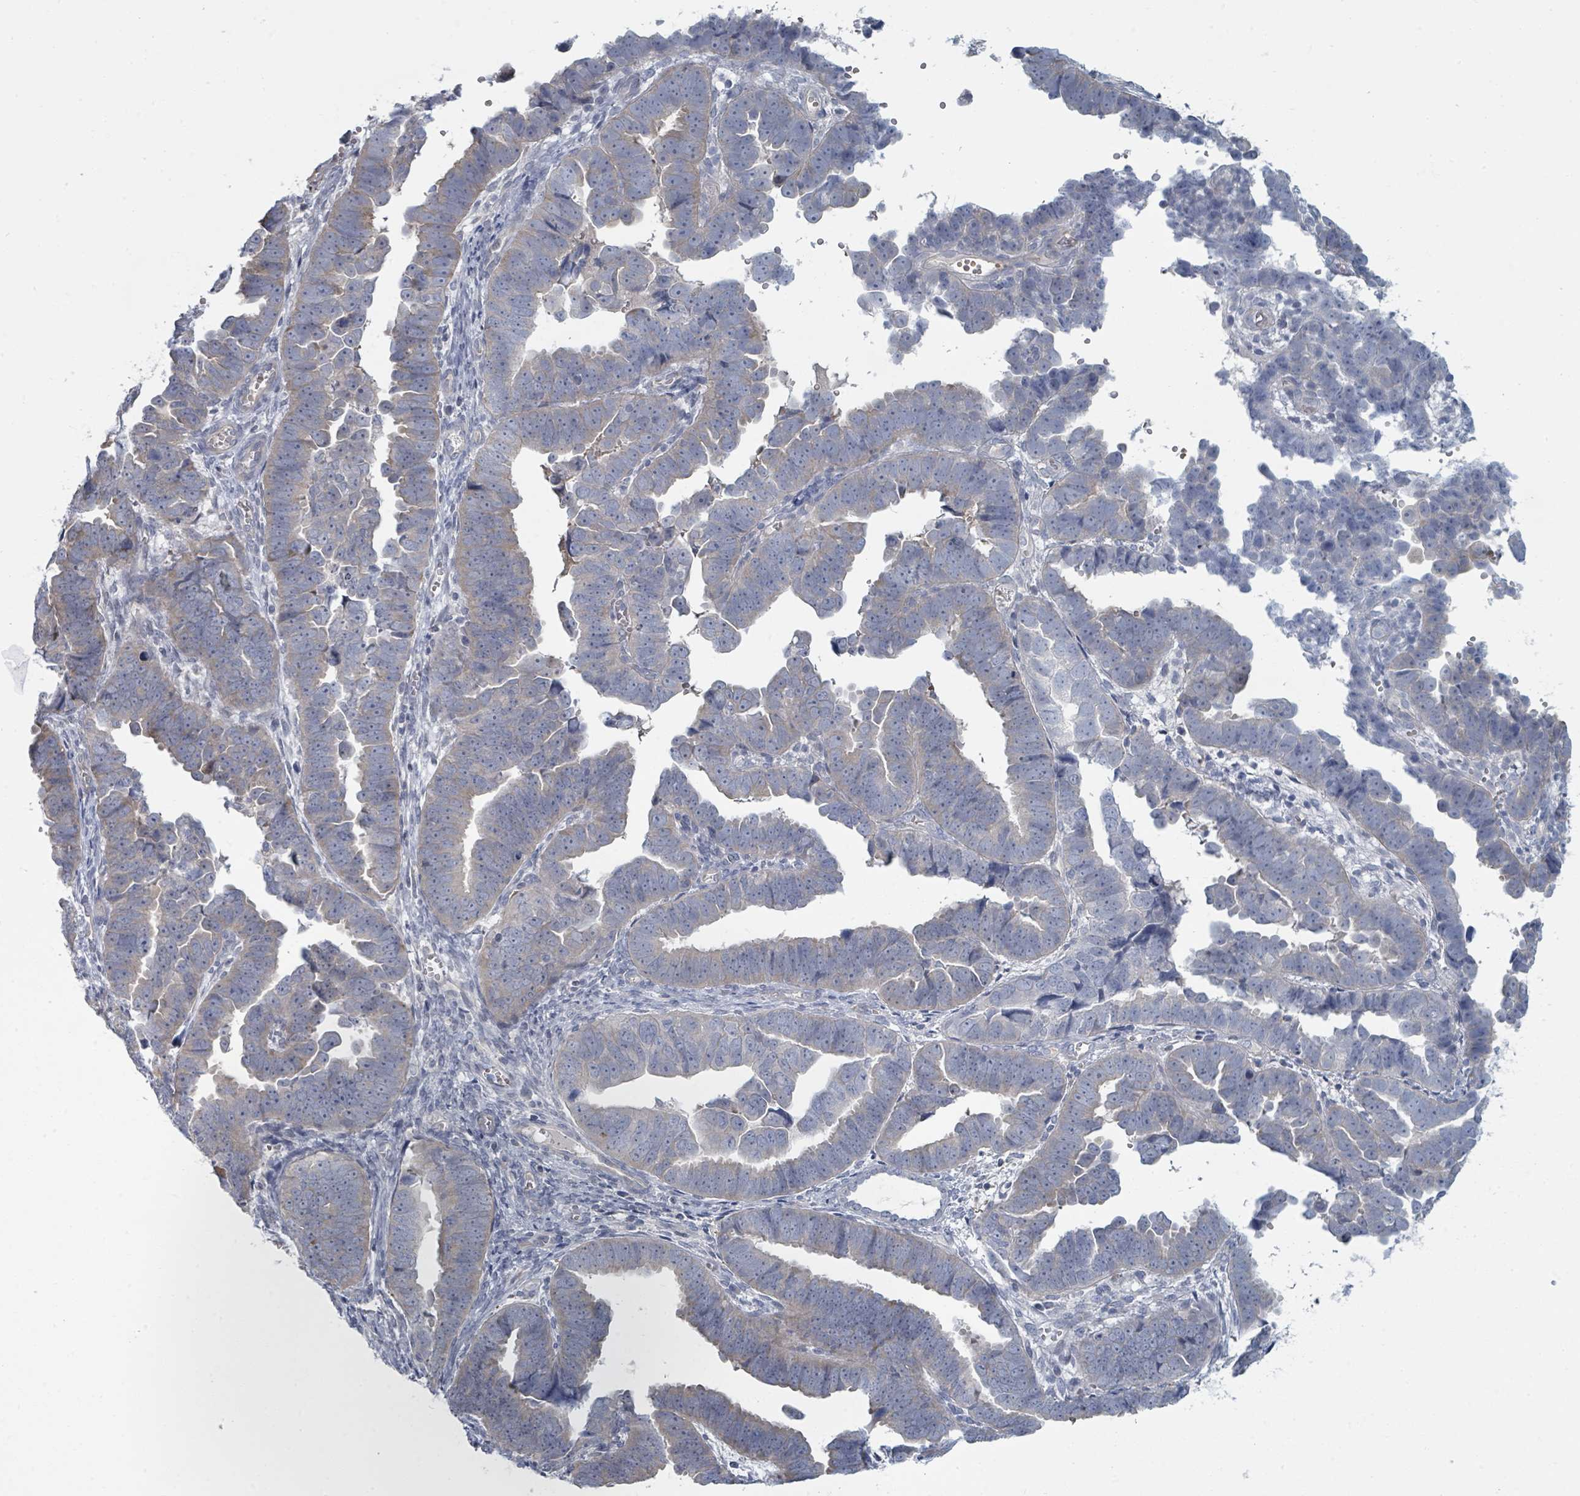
{"staining": {"intensity": "weak", "quantity": "<25%", "location": "cytoplasmic/membranous"}, "tissue": "endometrial cancer", "cell_type": "Tumor cells", "image_type": "cancer", "snomed": [{"axis": "morphology", "description": "Adenocarcinoma, NOS"}, {"axis": "topography", "description": "Endometrium"}], "caption": "An immunohistochemistry (IHC) image of adenocarcinoma (endometrial) is shown. There is no staining in tumor cells of adenocarcinoma (endometrial).", "gene": "SLC25A45", "patient": {"sex": "female", "age": 75}}